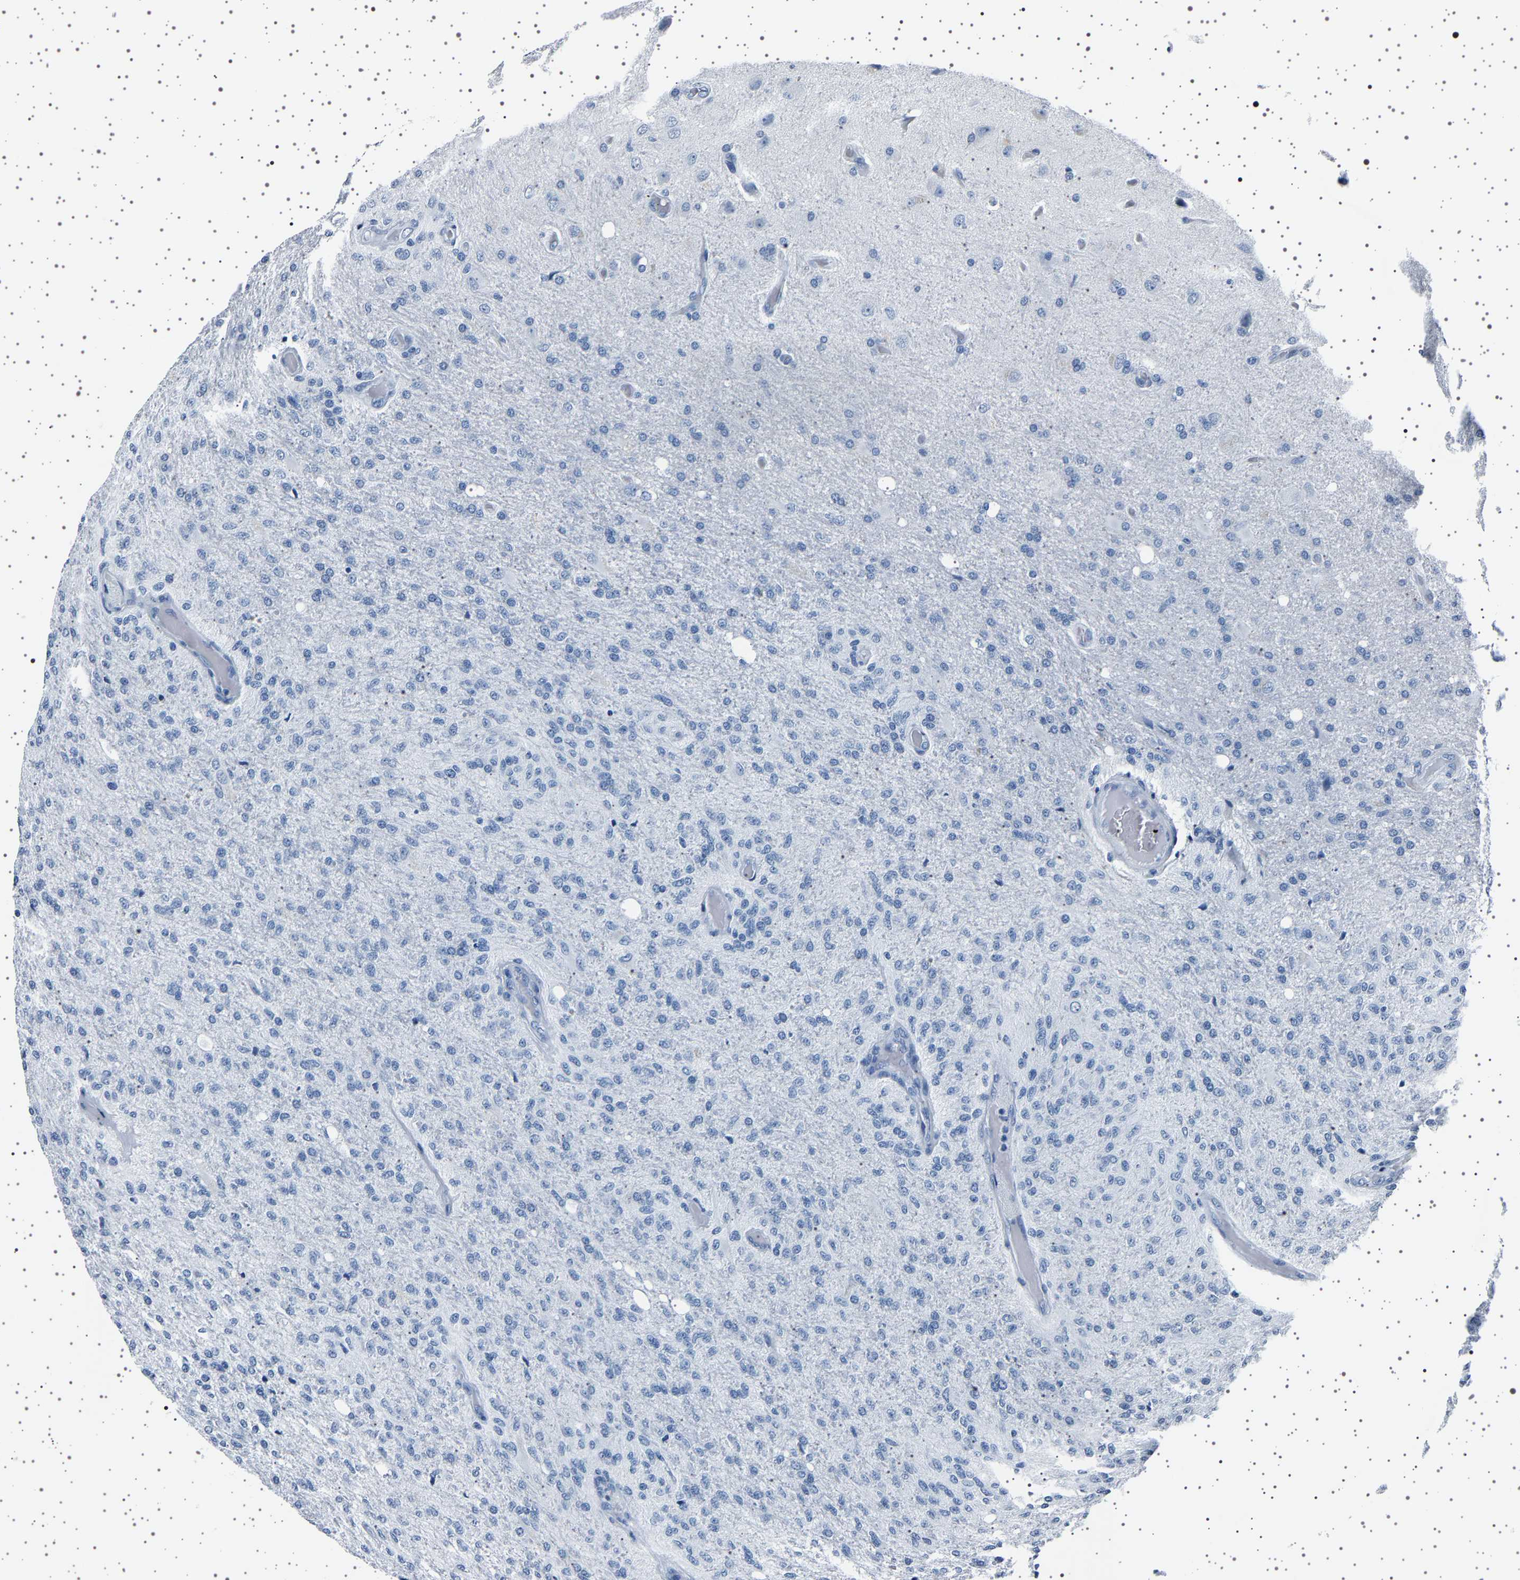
{"staining": {"intensity": "negative", "quantity": "none", "location": "none"}, "tissue": "glioma", "cell_type": "Tumor cells", "image_type": "cancer", "snomed": [{"axis": "morphology", "description": "Normal tissue, NOS"}, {"axis": "morphology", "description": "Glioma, malignant, High grade"}, {"axis": "topography", "description": "Cerebral cortex"}], "caption": "A high-resolution image shows immunohistochemistry staining of malignant glioma (high-grade), which reveals no significant positivity in tumor cells.", "gene": "TFF3", "patient": {"sex": "male", "age": 77}}